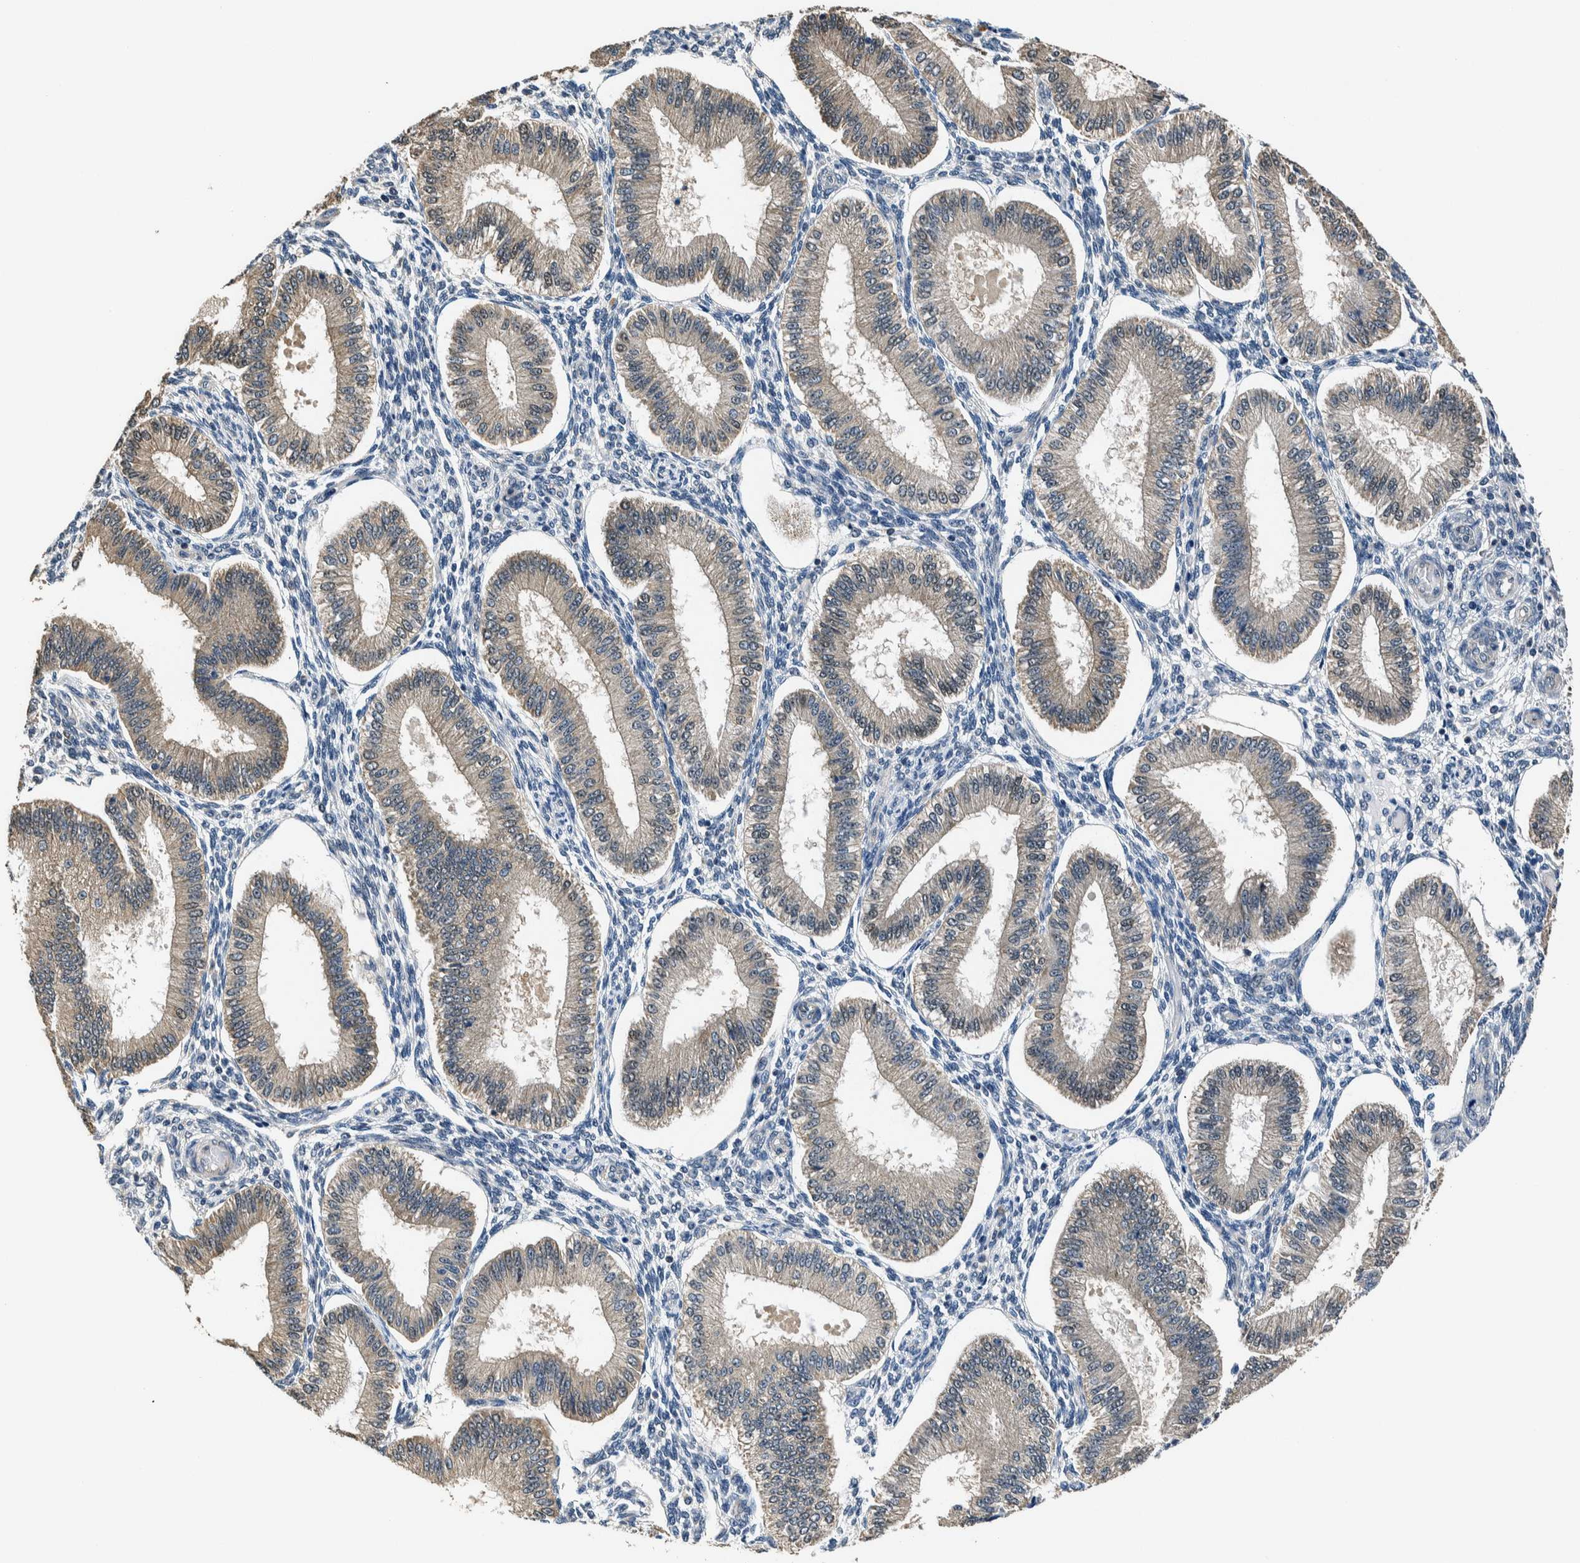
{"staining": {"intensity": "negative", "quantity": "none", "location": "none"}, "tissue": "endometrium", "cell_type": "Cells in endometrial stroma", "image_type": "normal", "snomed": [{"axis": "morphology", "description": "Normal tissue, NOS"}, {"axis": "topography", "description": "Endometrium"}], "caption": "High magnification brightfield microscopy of unremarkable endometrium stained with DAB (brown) and counterstained with hematoxylin (blue): cells in endometrial stroma show no significant staining.", "gene": "NIBAN2", "patient": {"sex": "female", "age": 39}}